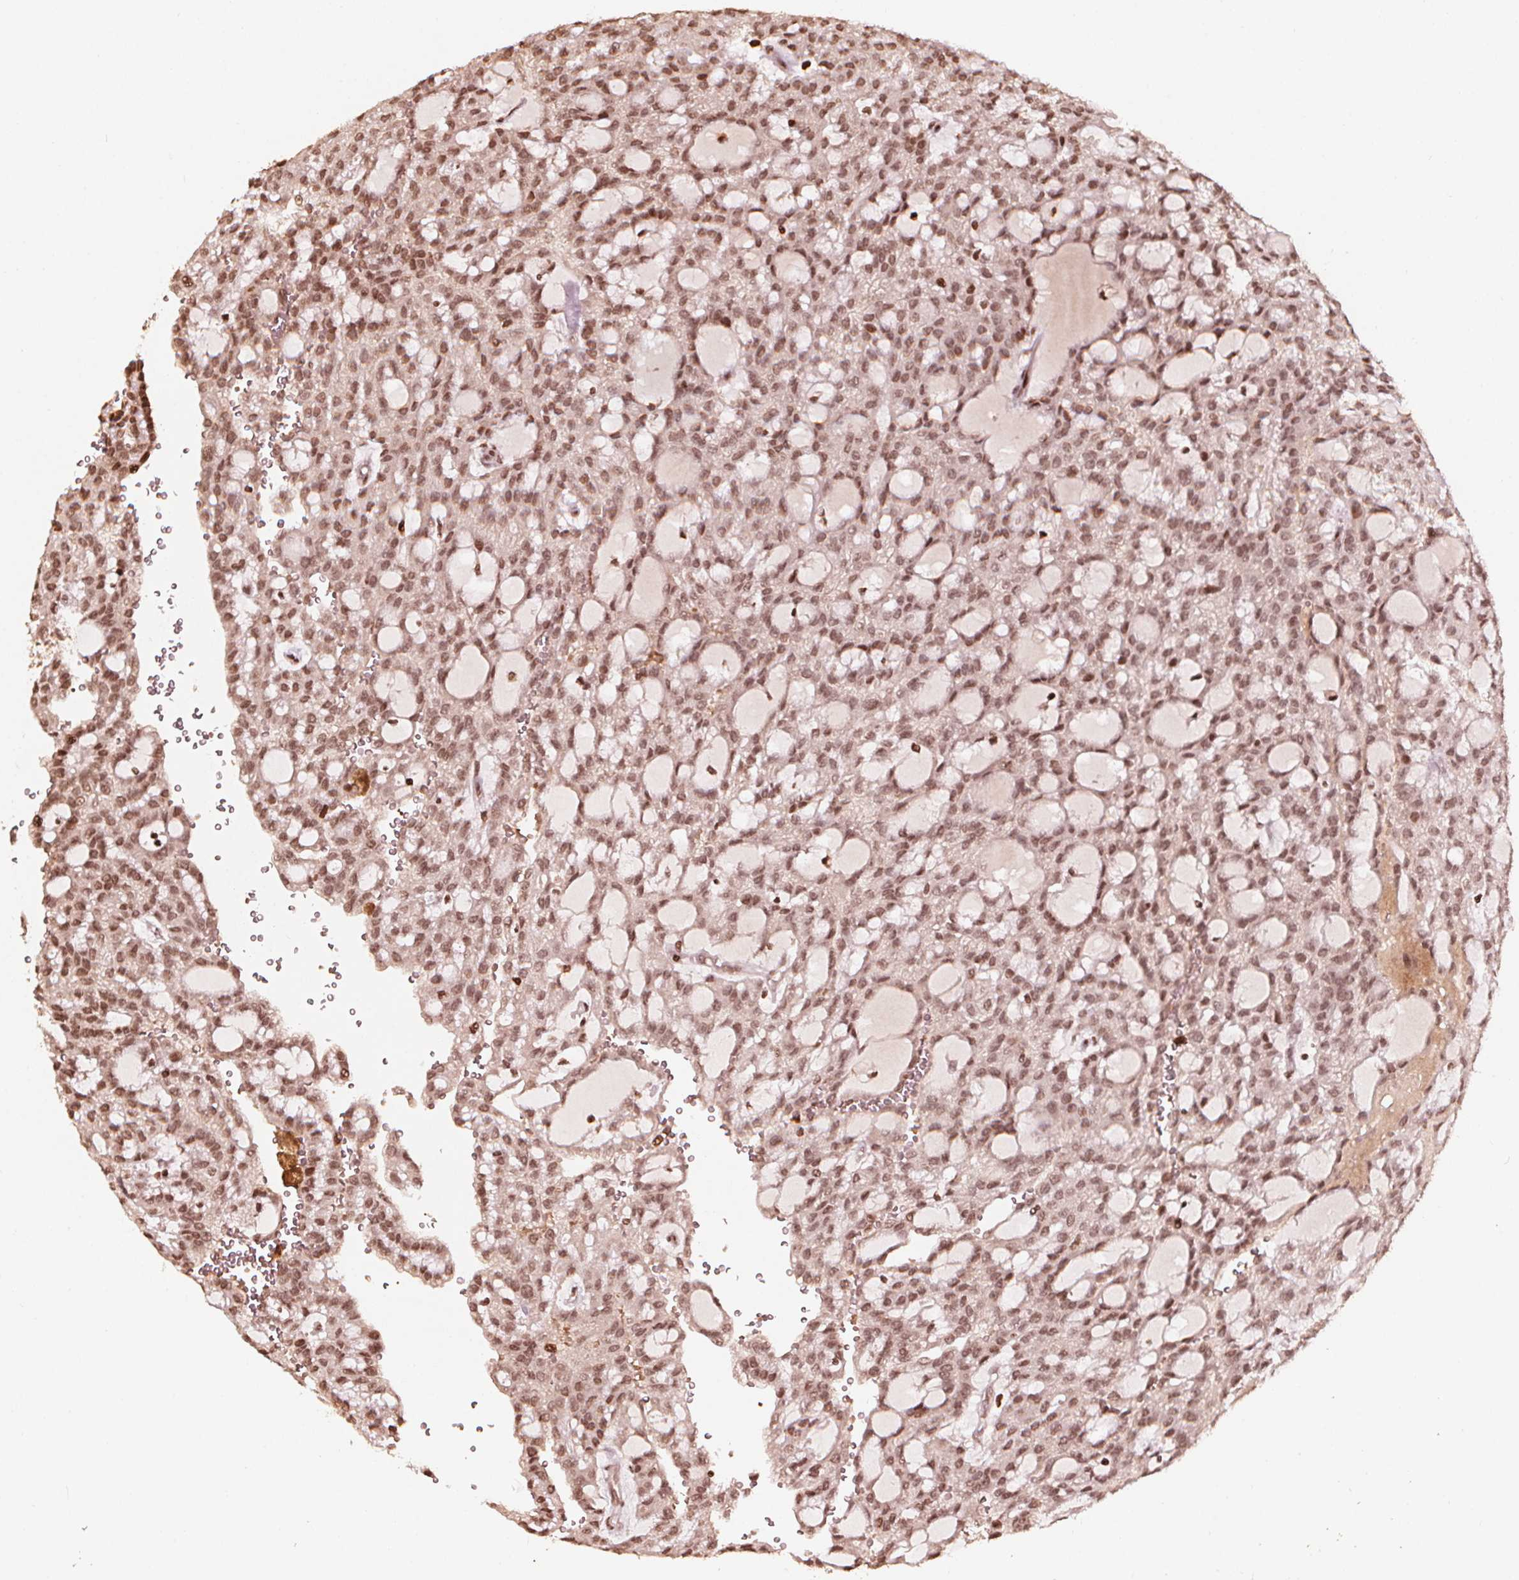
{"staining": {"intensity": "weak", "quantity": ">75%", "location": "nuclear"}, "tissue": "renal cancer", "cell_type": "Tumor cells", "image_type": "cancer", "snomed": [{"axis": "morphology", "description": "Adenocarcinoma, NOS"}, {"axis": "topography", "description": "Kidney"}], "caption": "Weak nuclear expression is seen in approximately >75% of tumor cells in renal adenocarcinoma.", "gene": "H3C14", "patient": {"sex": "male", "age": 63}}